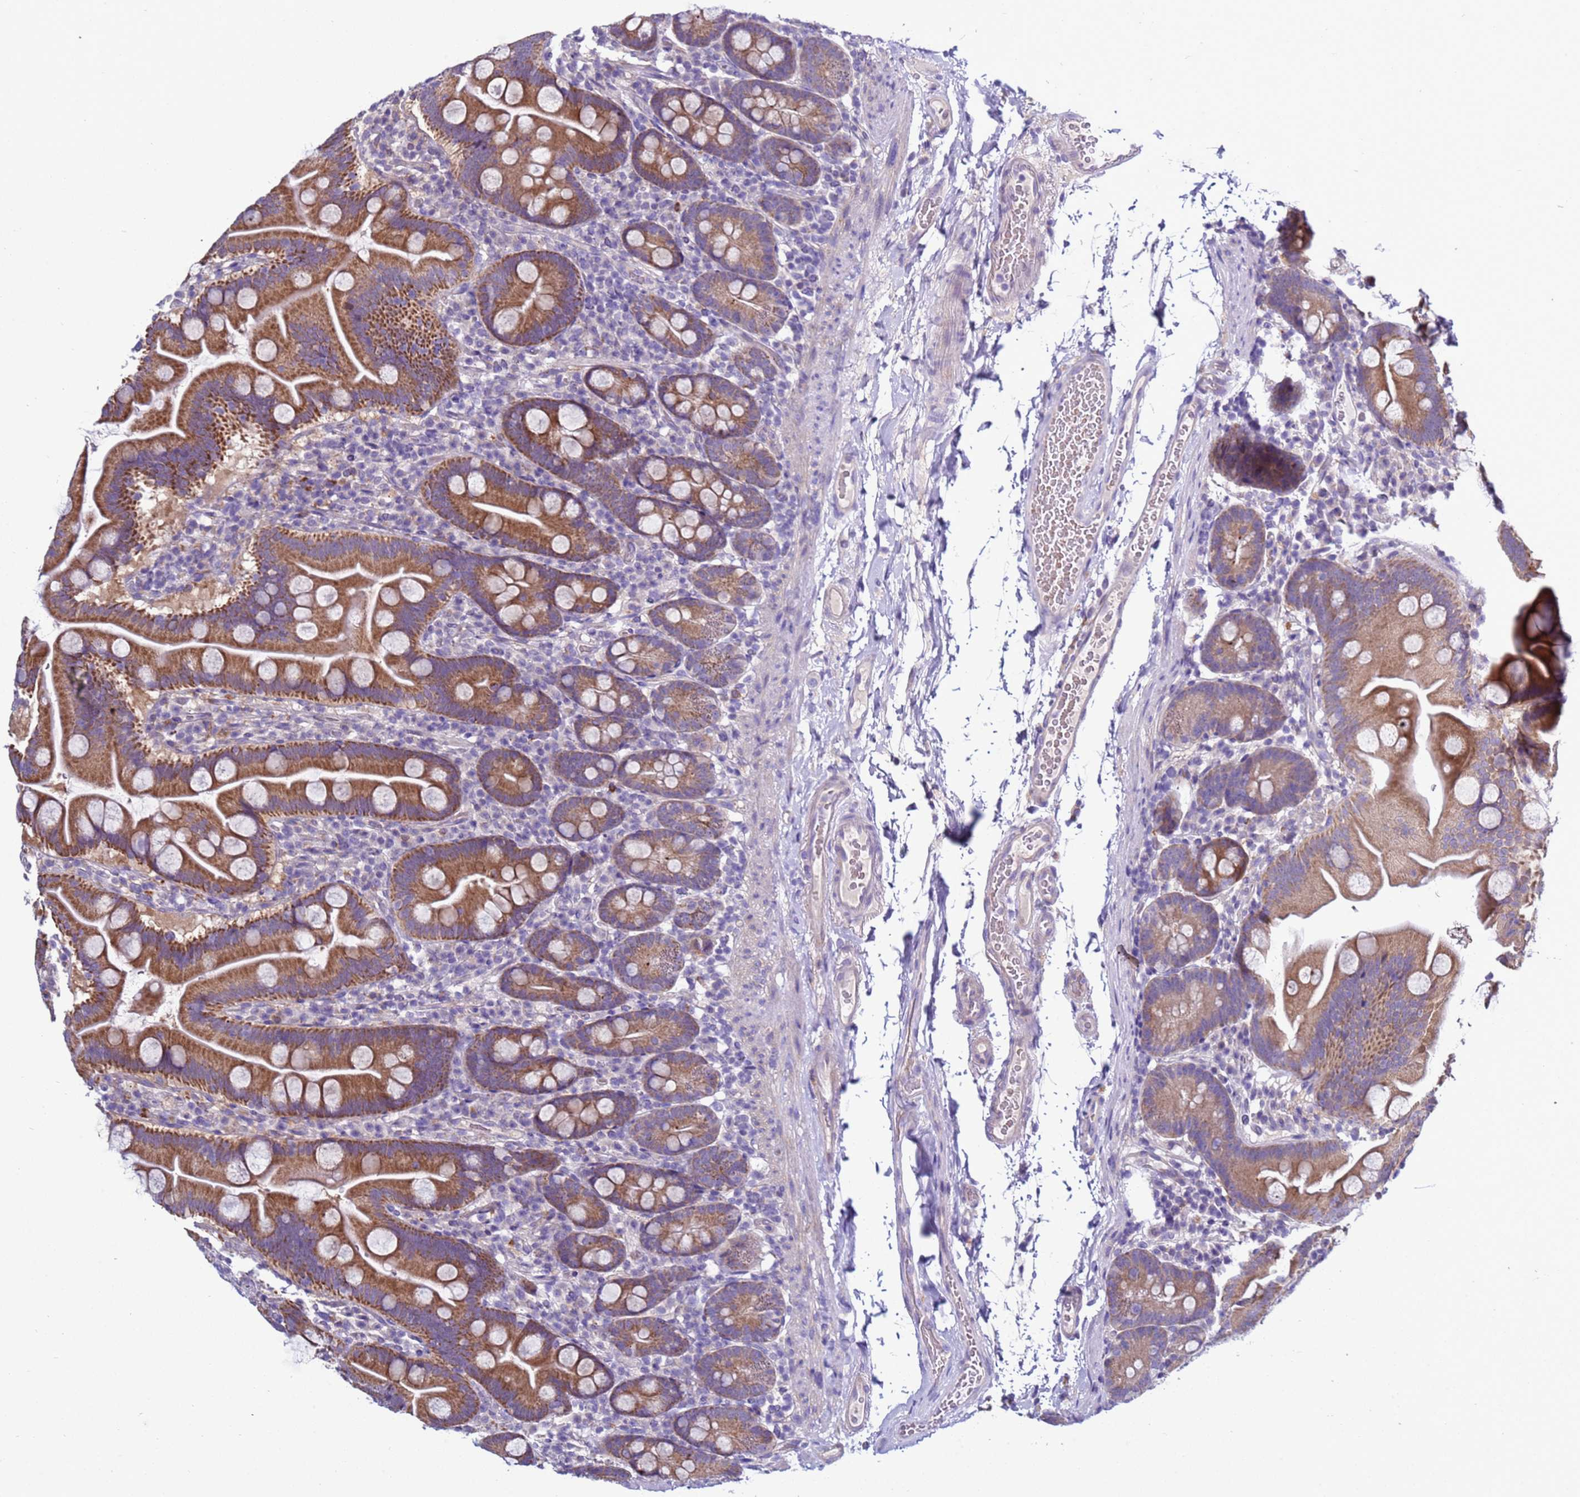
{"staining": {"intensity": "strong", "quantity": "25%-75%", "location": "cytoplasmic/membranous"}, "tissue": "small intestine", "cell_type": "Glandular cells", "image_type": "normal", "snomed": [{"axis": "morphology", "description": "Normal tissue, NOS"}, {"axis": "topography", "description": "Small intestine"}], "caption": "IHC histopathology image of unremarkable small intestine: human small intestine stained using IHC demonstrates high levels of strong protein expression localized specifically in the cytoplasmic/membranous of glandular cells, appearing as a cytoplasmic/membranous brown color.", "gene": "NAT1", "patient": {"sex": "female", "age": 68}}